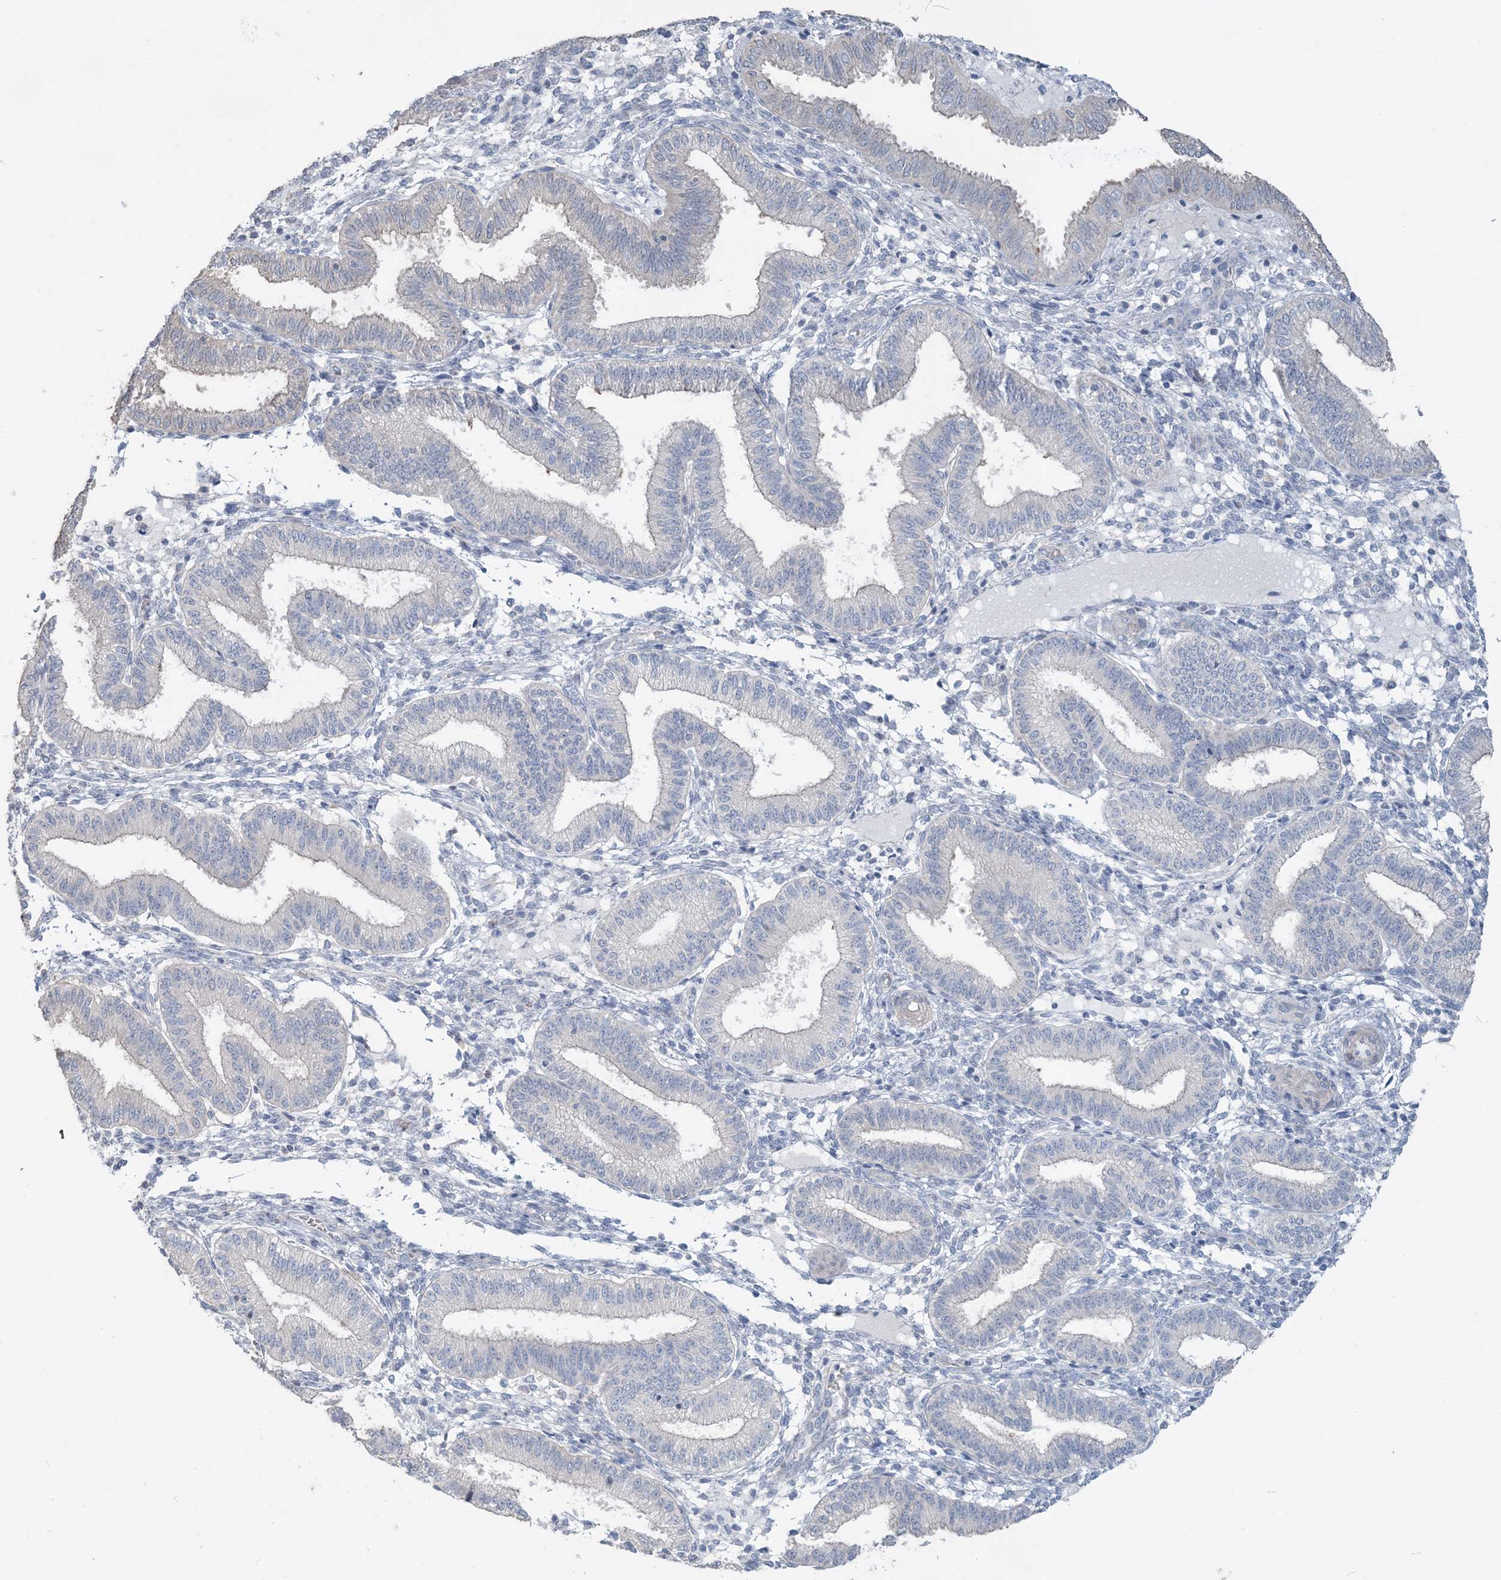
{"staining": {"intensity": "negative", "quantity": "none", "location": "none"}, "tissue": "endometrium", "cell_type": "Cells in endometrial stroma", "image_type": "normal", "snomed": [{"axis": "morphology", "description": "Normal tissue, NOS"}, {"axis": "topography", "description": "Endometrium"}], "caption": "The micrograph demonstrates no staining of cells in endometrial stroma in benign endometrium.", "gene": "NPHS2", "patient": {"sex": "female", "age": 39}}